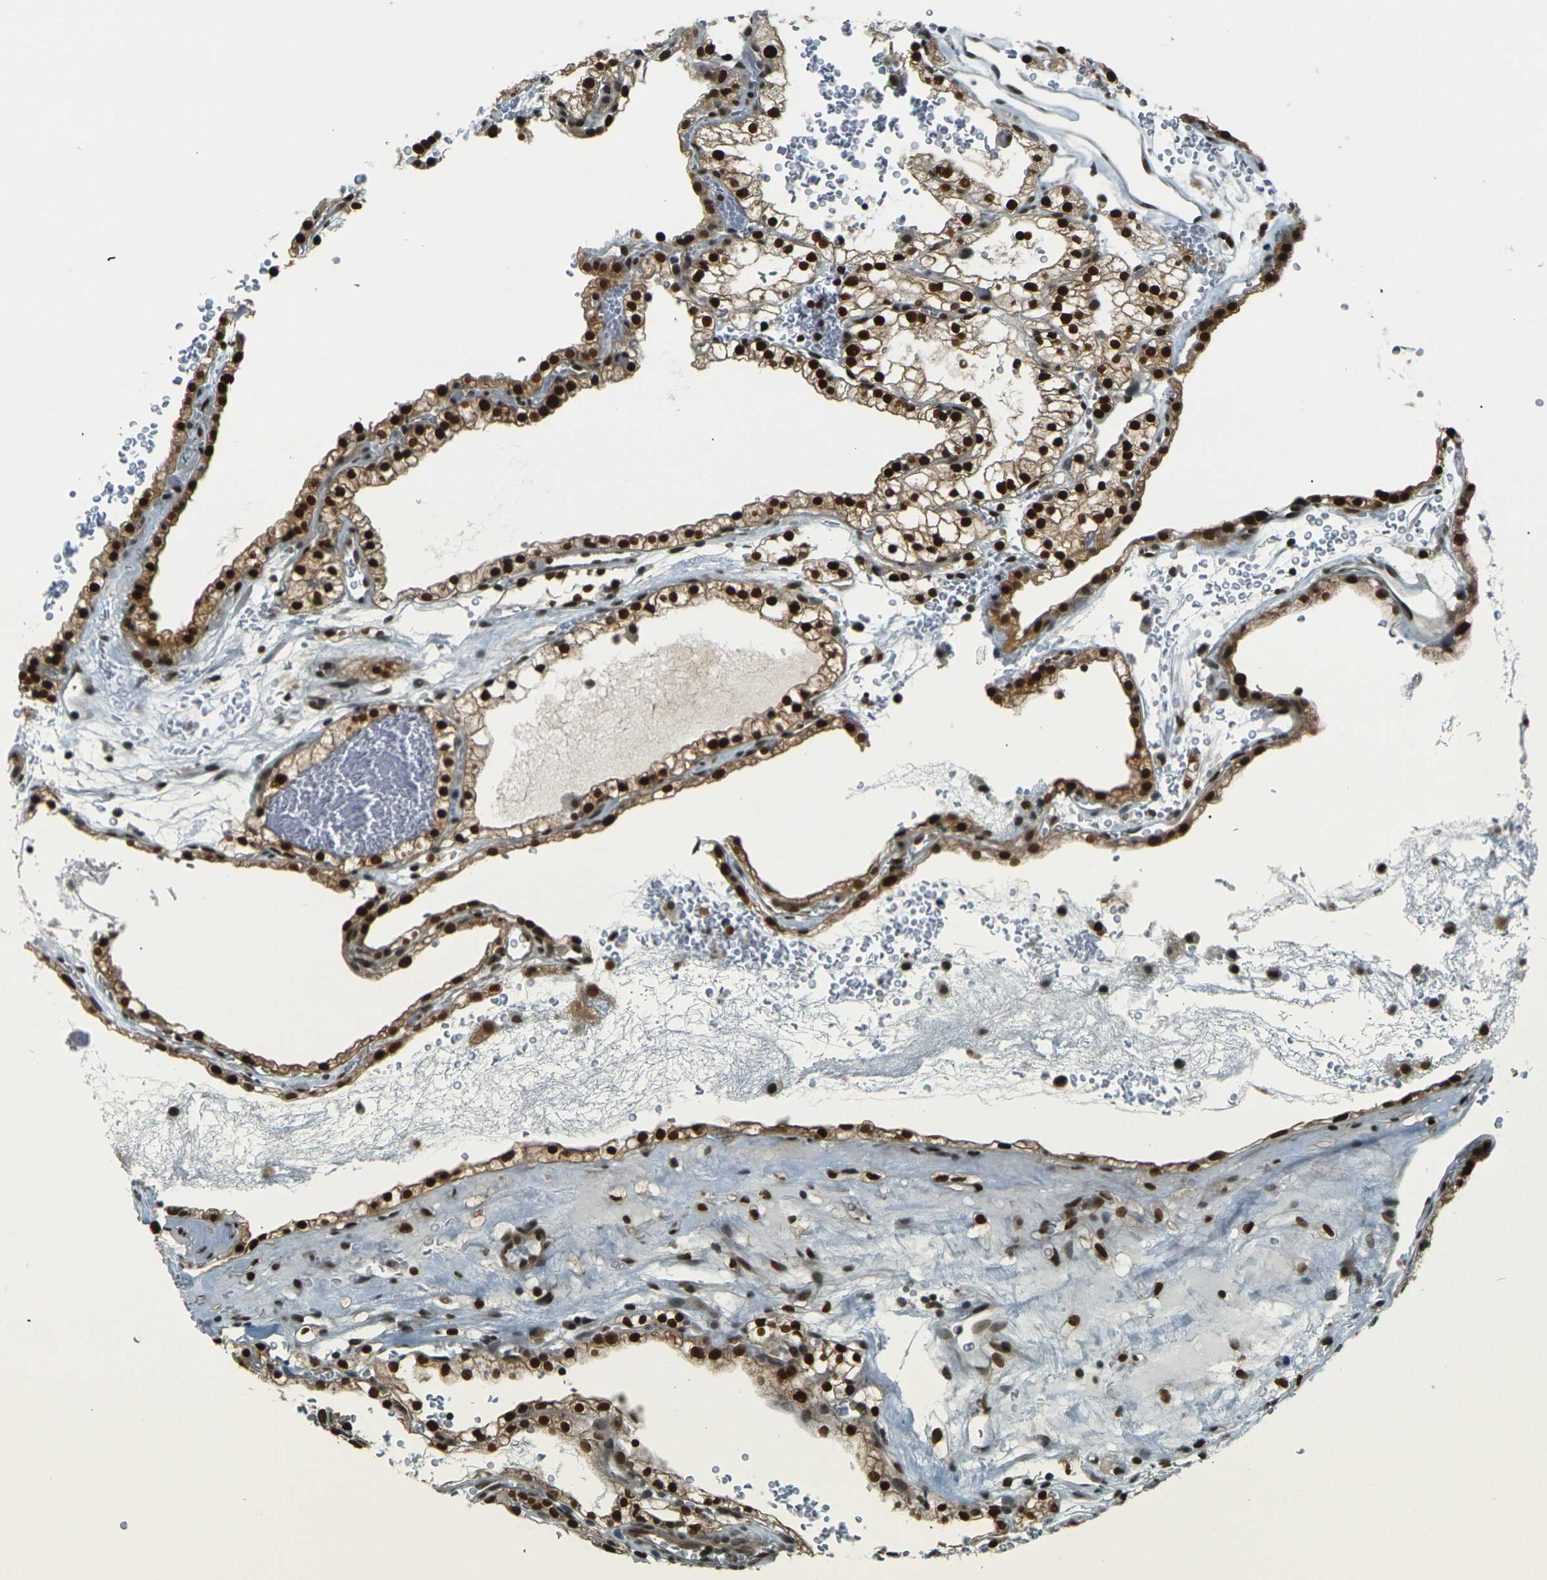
{"staining": {"intensity": "strong", "quantity": ">75%", "location": "cytoplasmic/membranous,nuclear"}, "tissue": "renal cancer", "cell_type": "Tumor cells", "image_type": "cancer", "snomed": [{"axis": "morphology", "description": "Adenocarcinoma, NOS"}, {"axis": "topography", "description": "Kidney"}], "caption": "Protein positivity by immunohistochemistry shows strong cytoplasmic/membranous and nuclear expression in about >75% of tumor cells in renal adenocarcinoma. The protein of interest is shown in brown color, while the nuclei are stained blue.", "gene": "NHEJ1", "patient": {"sex": "female", "age": 41}}